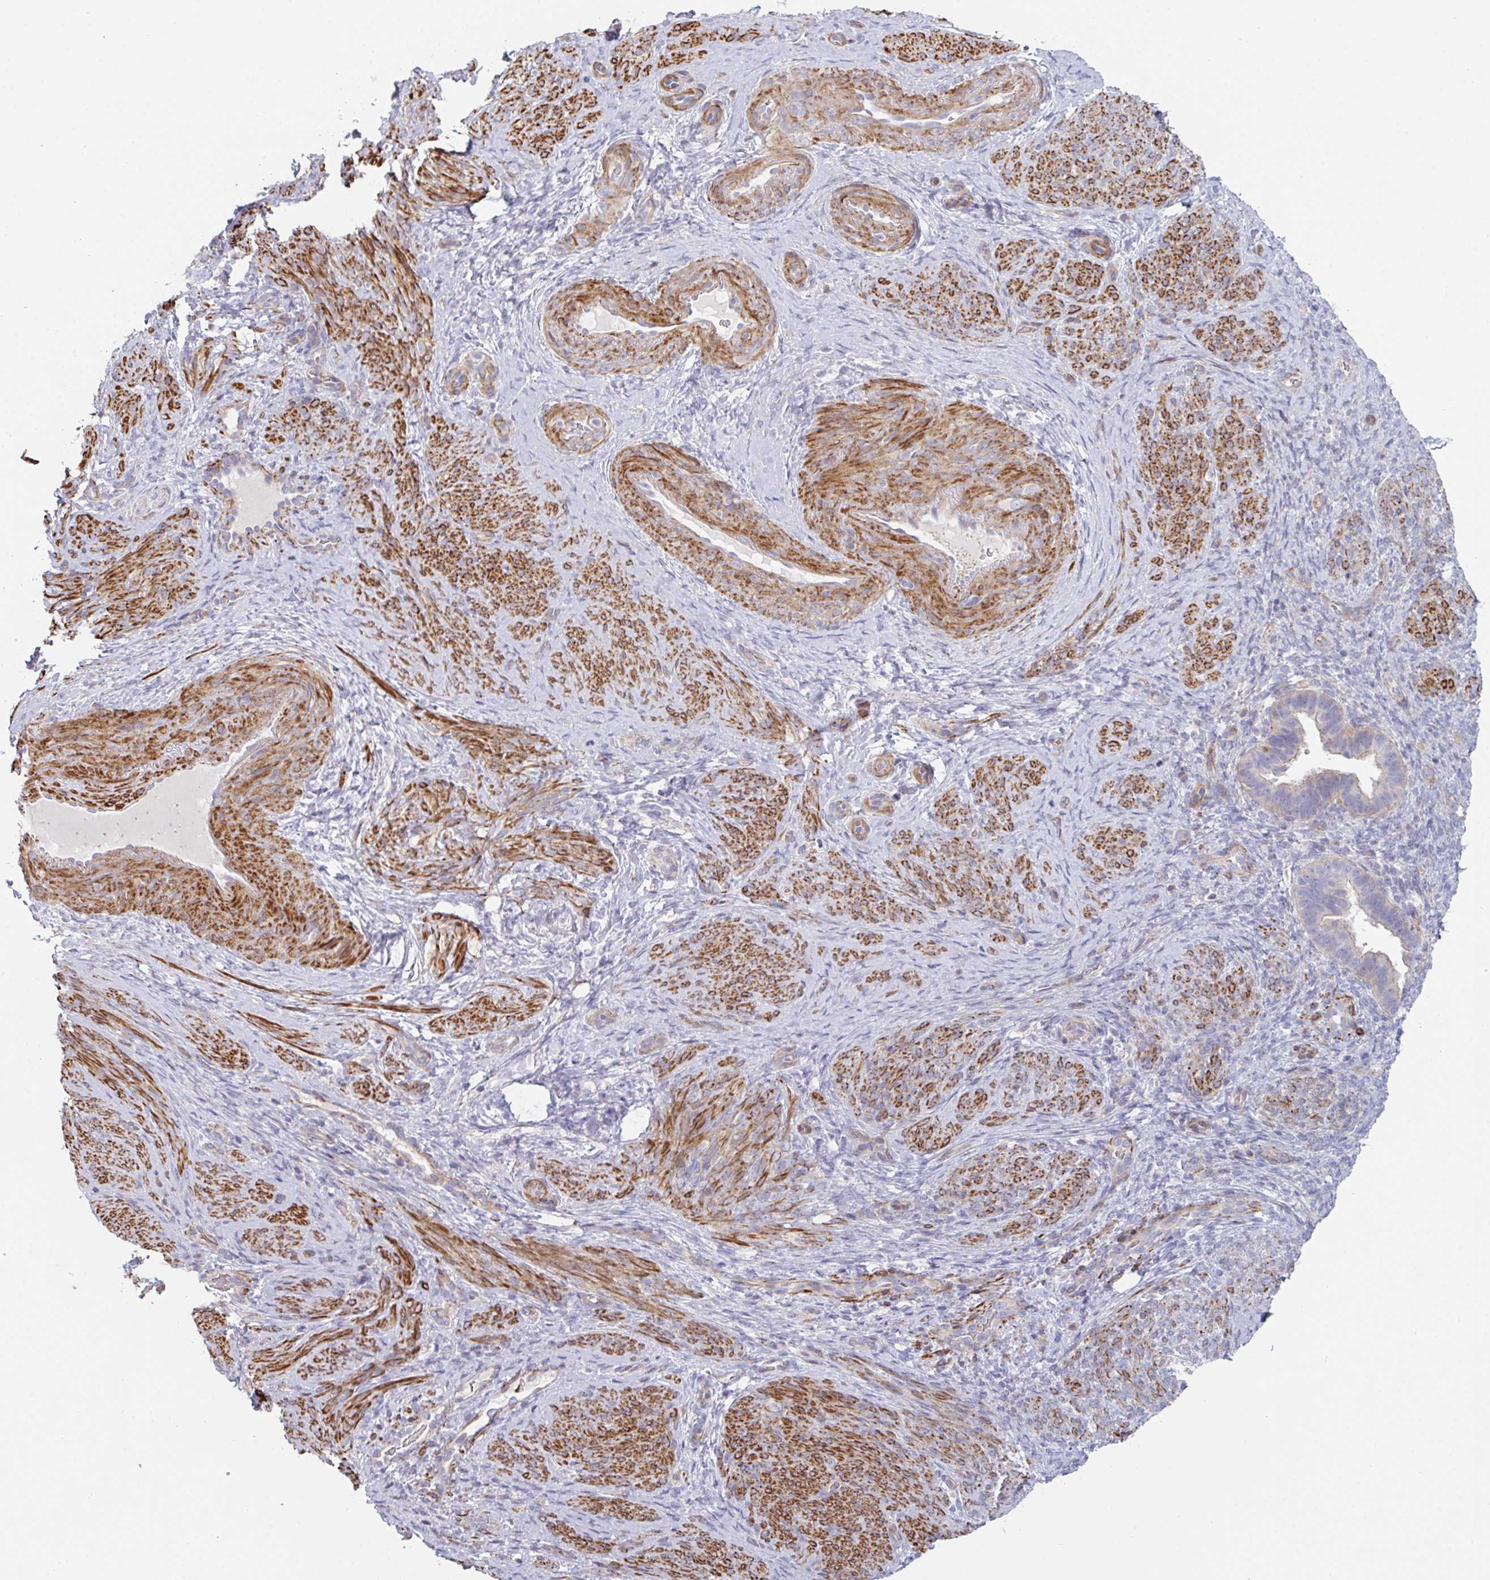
{"staining": {"intensity": "negative", "quantity": "none", "location": "none"}, "tissue": "endometrium", "cell_type": "Cells in endometrial stroma", "image_type": "normal", "snomed": [{"axis": "morphology", "description": "Normal tissue, NOS"}, {"axis": "topography", "description": "Endometrium"}], "caption": "The immunohistochemistry image has no significant expression in cells in endometrial stroma of endometrium.", "gene": "FZD2", "patient": {"sex": "female", "age": 34}}